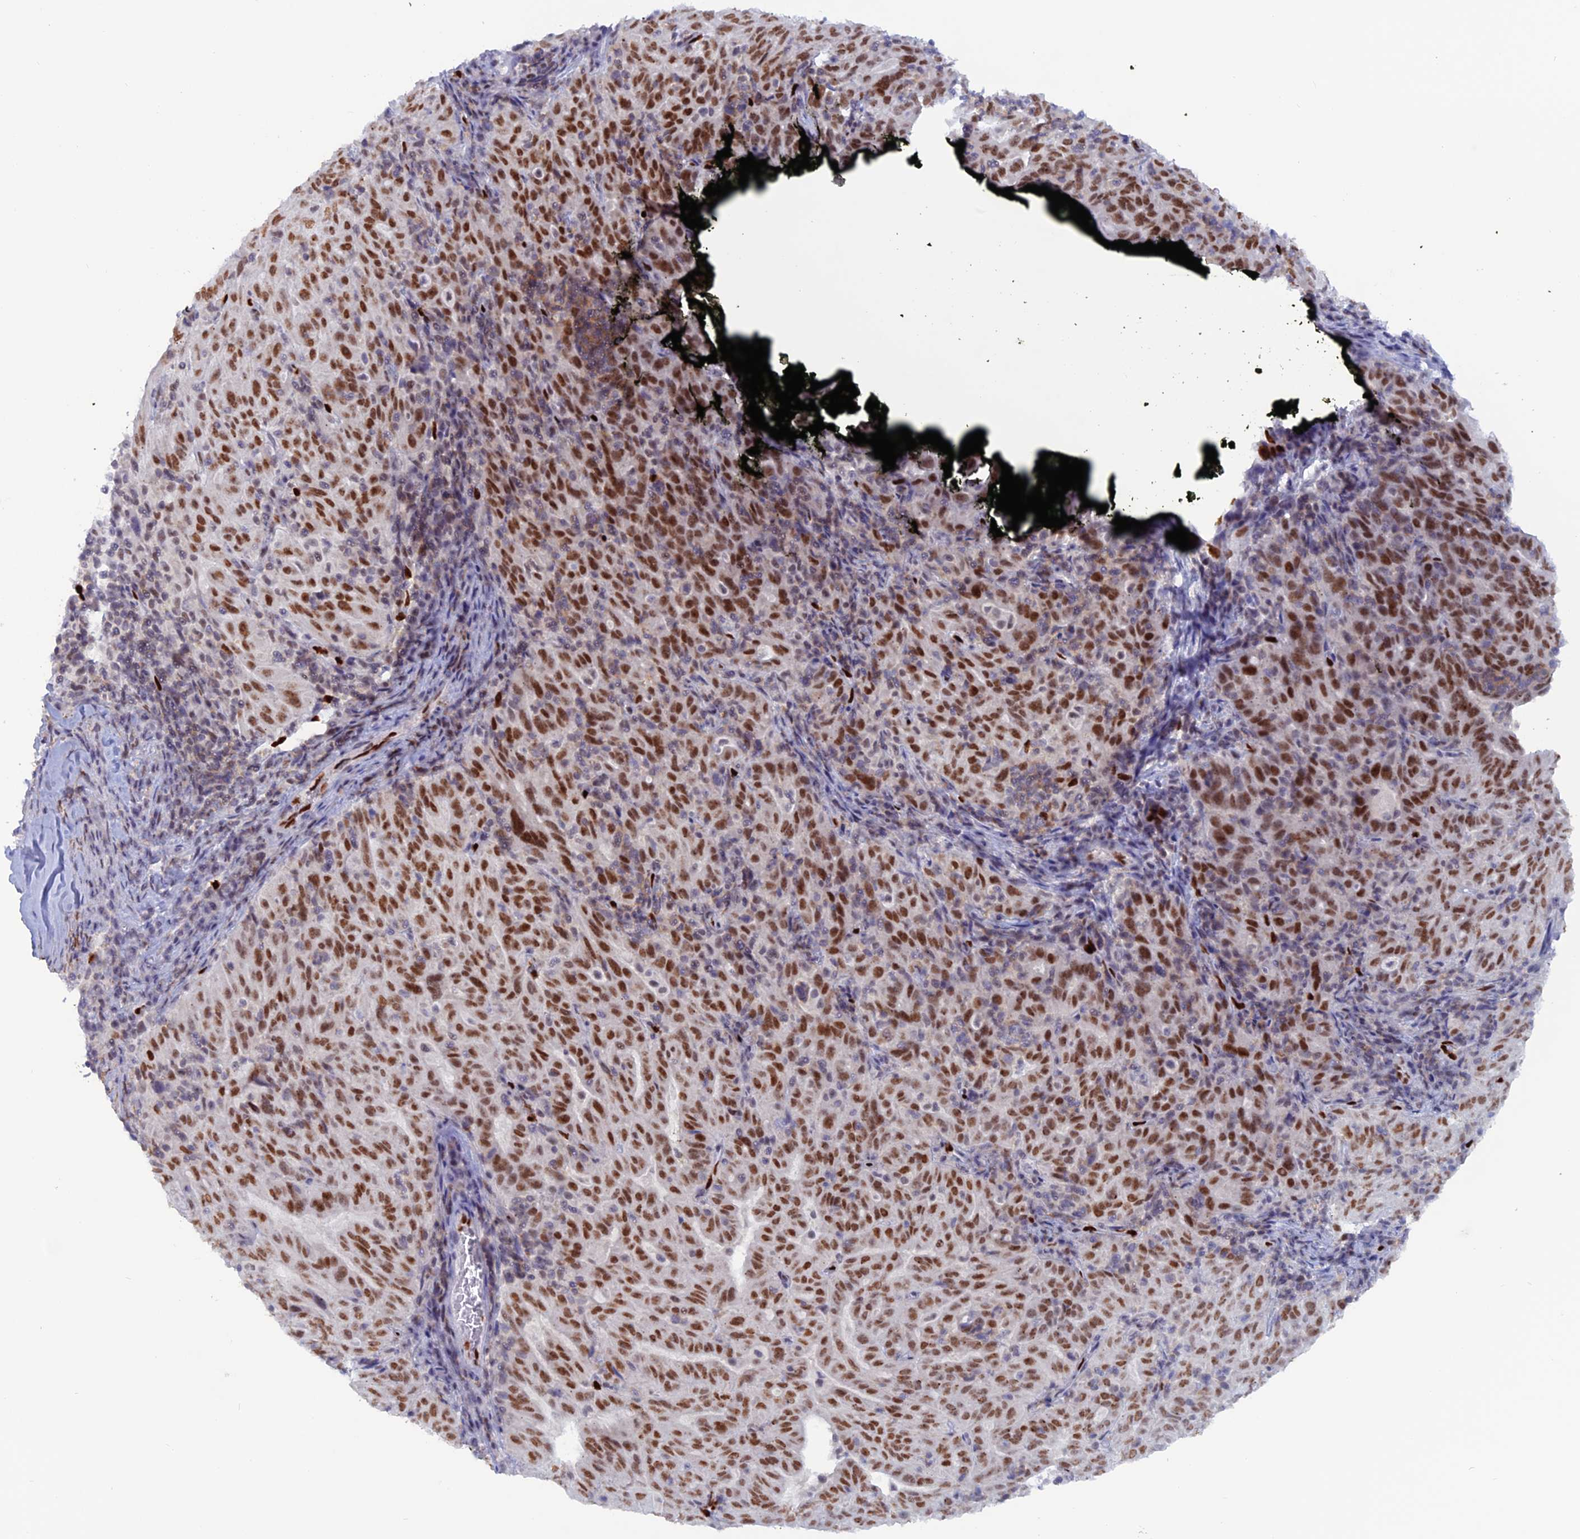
{"staining": {"intensity": "strong", "quantity": ">75%", "location": "nuclear"}, "tissue": "pancreatic cancer", "cell_type": "Tumor cells", "image_type": "cancer", "snomed": [{"axis": "morphology", "description": "Adenocarcinoma, NOS"}, {"axis": "topography", "description": "Pancreas"}], "caption": "Tumor cells demonstrate high levels of strong nuclear expression in approximately >75% of cells in pancreatic adenocarcinoma. (brown staining indicates protein expression, while blue staining denotes nuclei).", "gene": "NOL4L", "patient": {"sex": "male", "age": 63}}